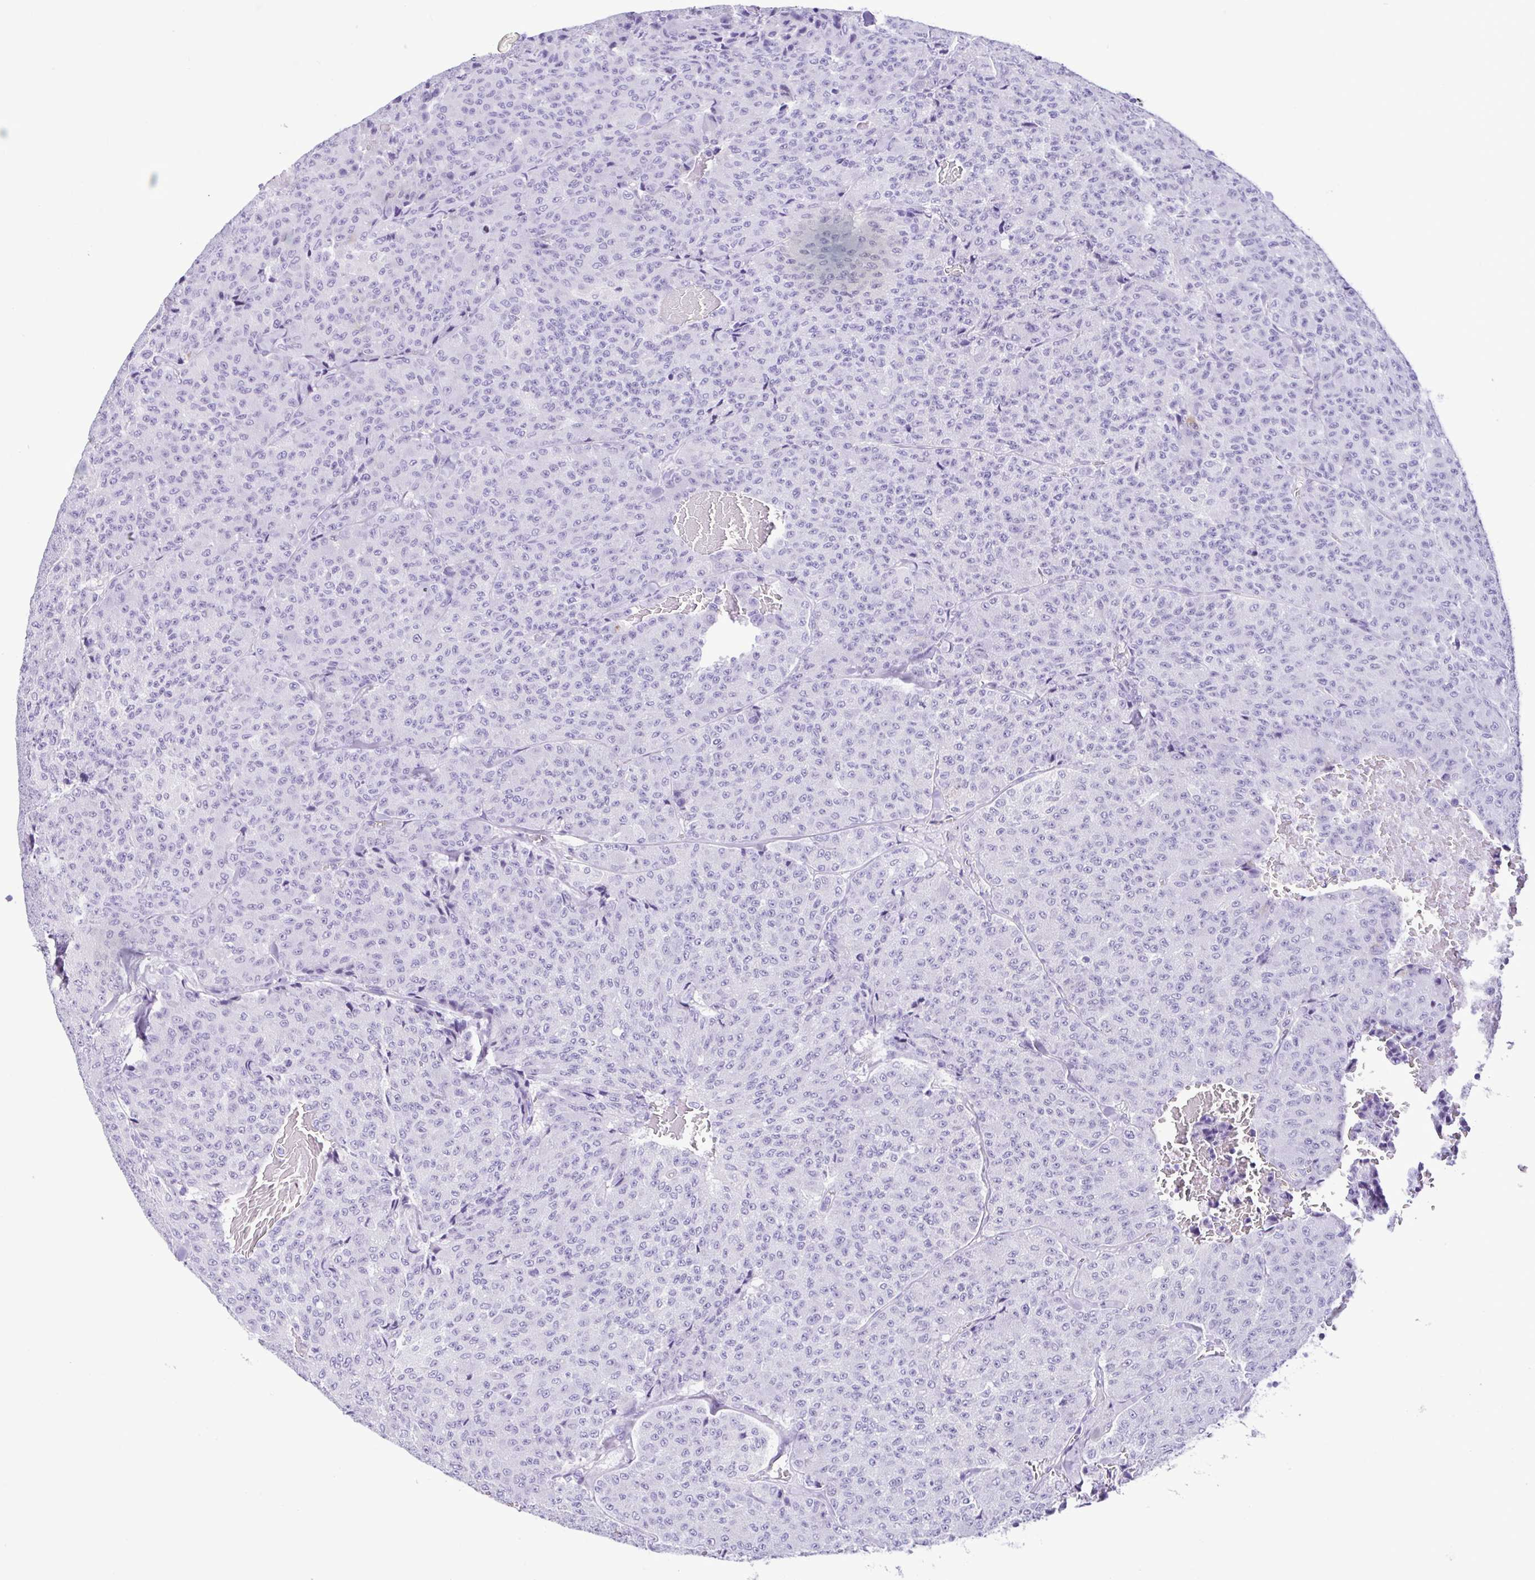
{"staining": {"intensity": "negative", "quantity": "none", "location": "none"}, "tissue": "carcinoid", "cell_type": "Tumor cells", "image_type": "cancer", "snomed": [{"axis": "morphology", "description": "Carcinoid, malignant, NOS"}, {"axis": "topography", "description": "Lung"}], "caption": "There is no significant staining in tumor cells of carcinoid.", "gene": "SPATA16", "patient": {"sex": "male", "age": 71}}